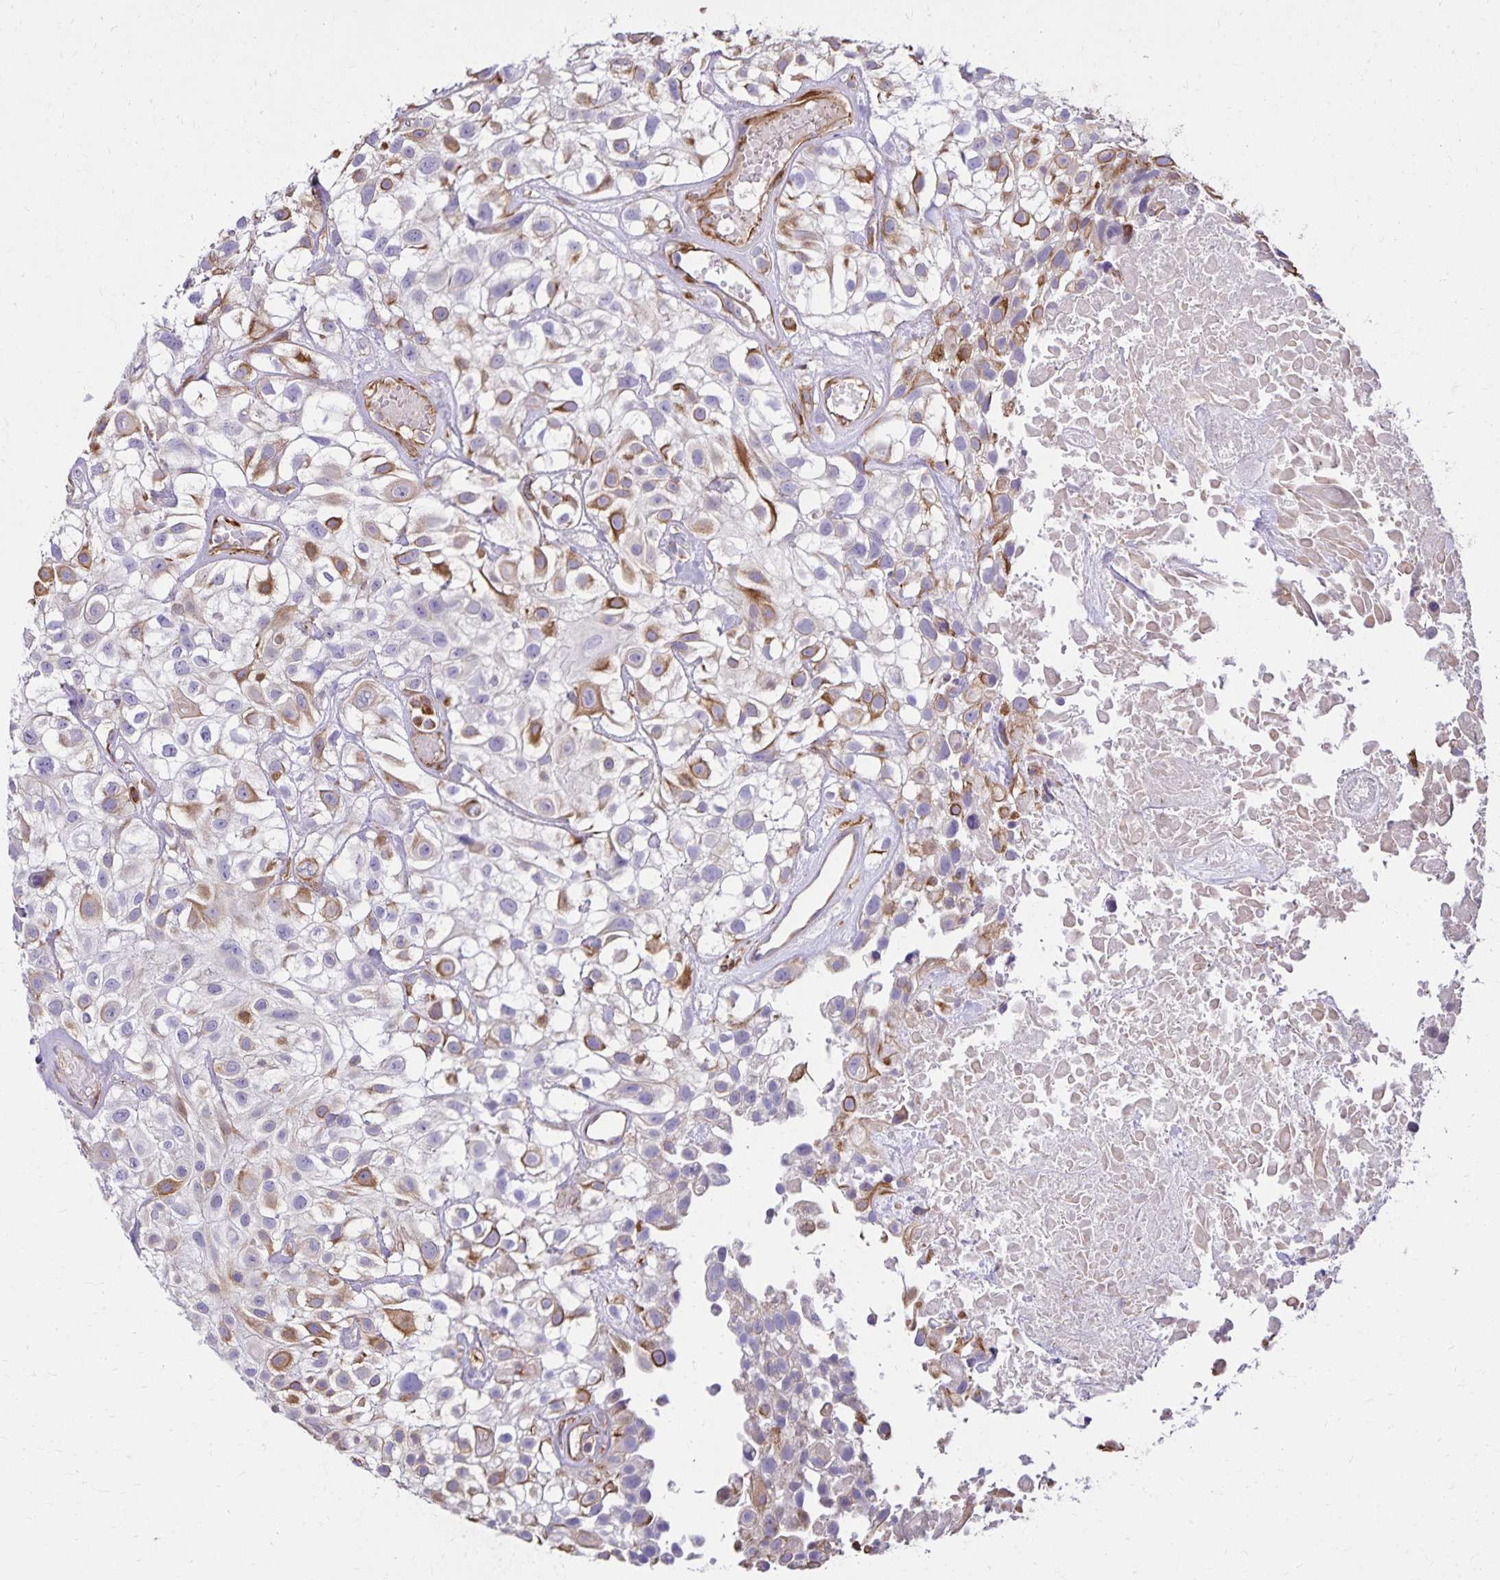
{"staining": {"intensity": "moderate", "quantity": "25%-75%", "location": "cytoplasmic/membranous"}, "tissue": "urothelial cancer", "cell_type": "Tumor cells", "image_type": "cancer", "snomed": [{"axis": "morphology", "description": "Urothelial carcinoma, High grade"}, {"axis": "topography", "description": "Urinary bladder"}], "caption": "Brown immunohistochemical staining in human high-grade urothelial carcinoma demonstrates moderate cytoplasmic/membranous staining in about 25%-75% of tumor cells.", "gene": "TRPV6", "patient": {"sex": "male", "age": 56}}